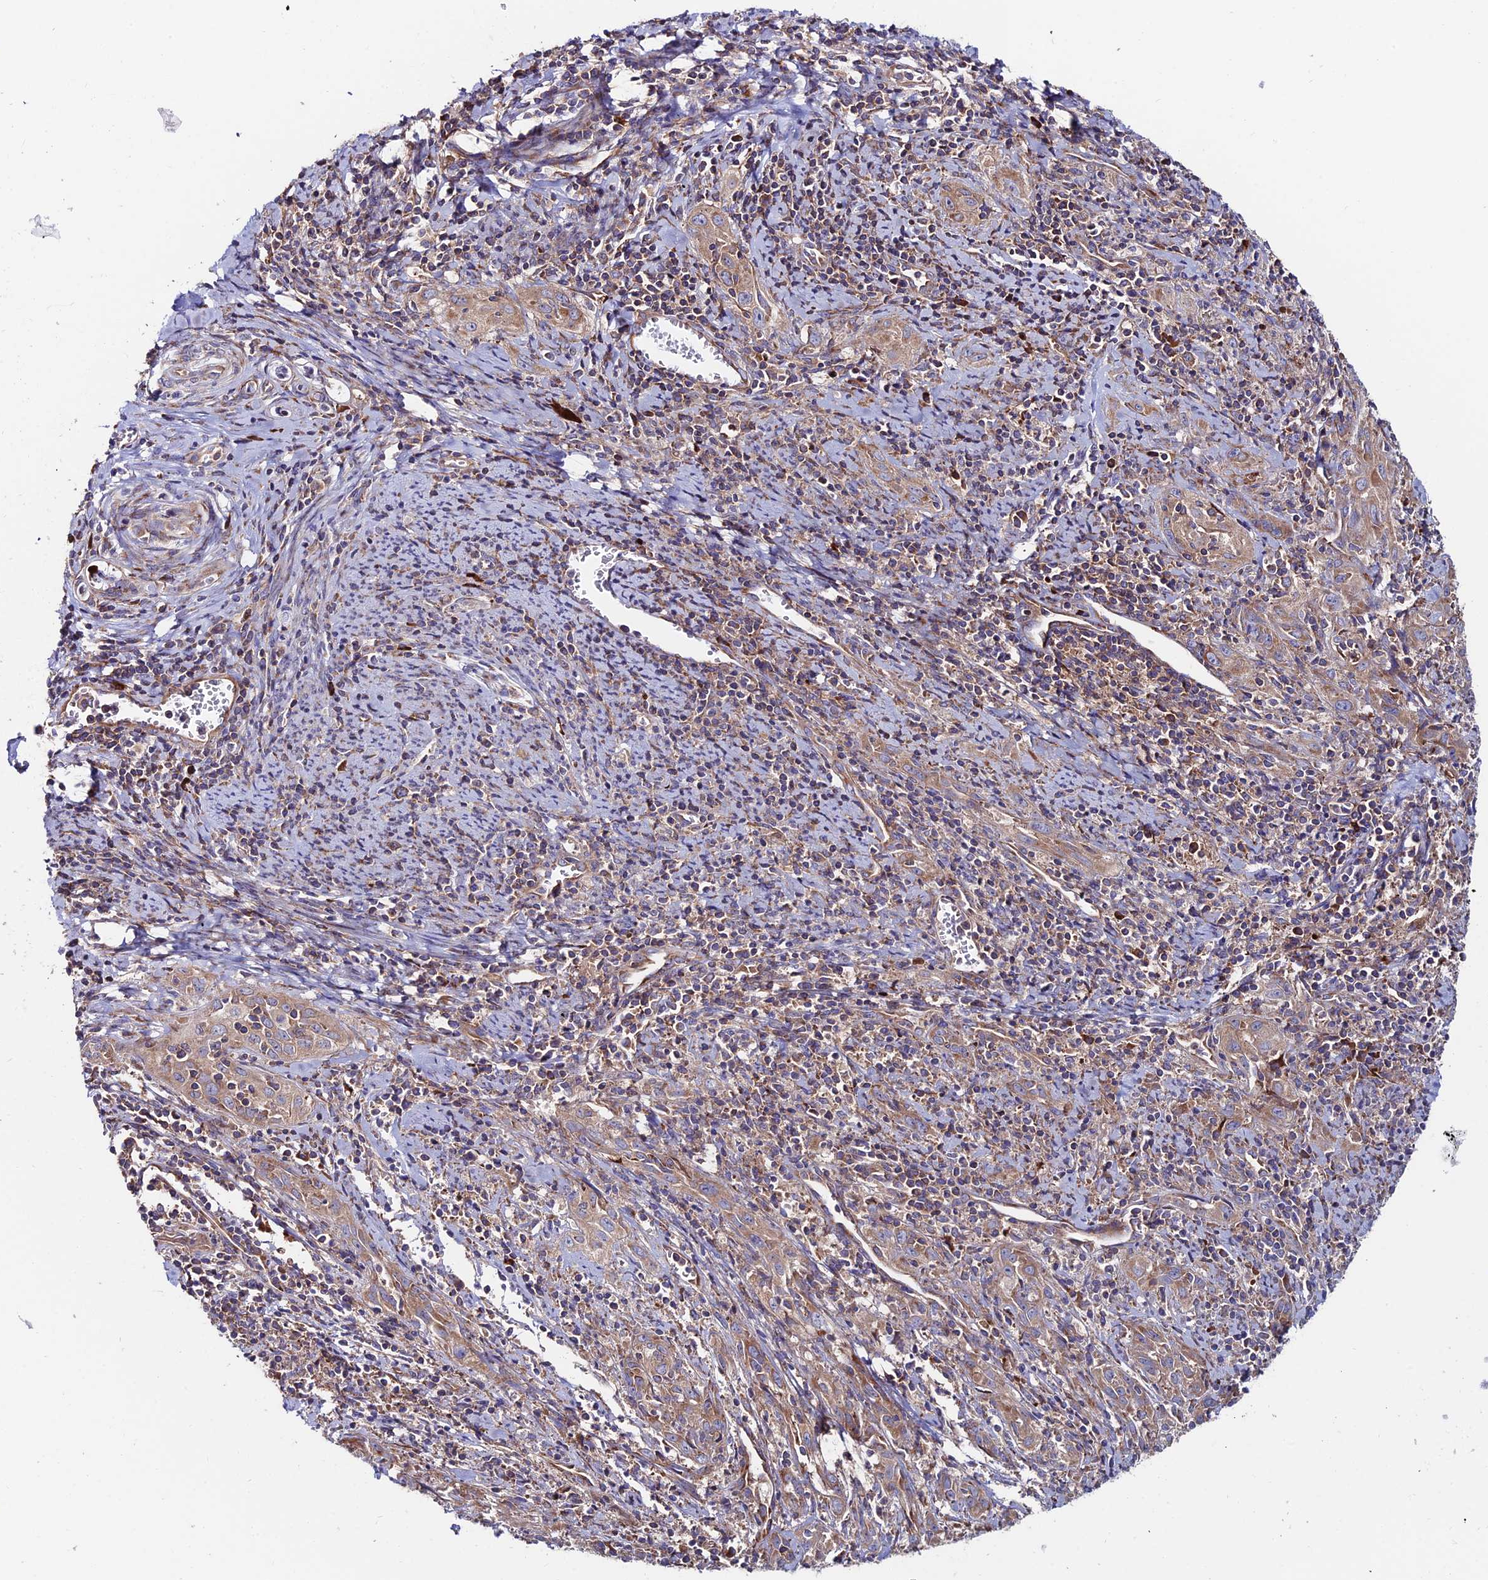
{"staining": {"intensity": "moderate", "quantity": "<25%", "location": "cytoplasmic/membranous"}, "tissue": "cervical cancer", "cell_type": "Tumor cells", "image_type": "cancer", "snomed": [{"axis": "morphology", "description": "Squamous cell carcinoma, NOS"}, {"axis": "topography", "description": "Cervix"}], "caption": "Cervical cancer (squamous cell carcinoma) stained with a brown dye exhibits moderate cytoplasmic/membranous positive staining in approximately <25% of tumor cells.", "gene": "EIF3K", "patient": {"sex": "female", "age": 57}}